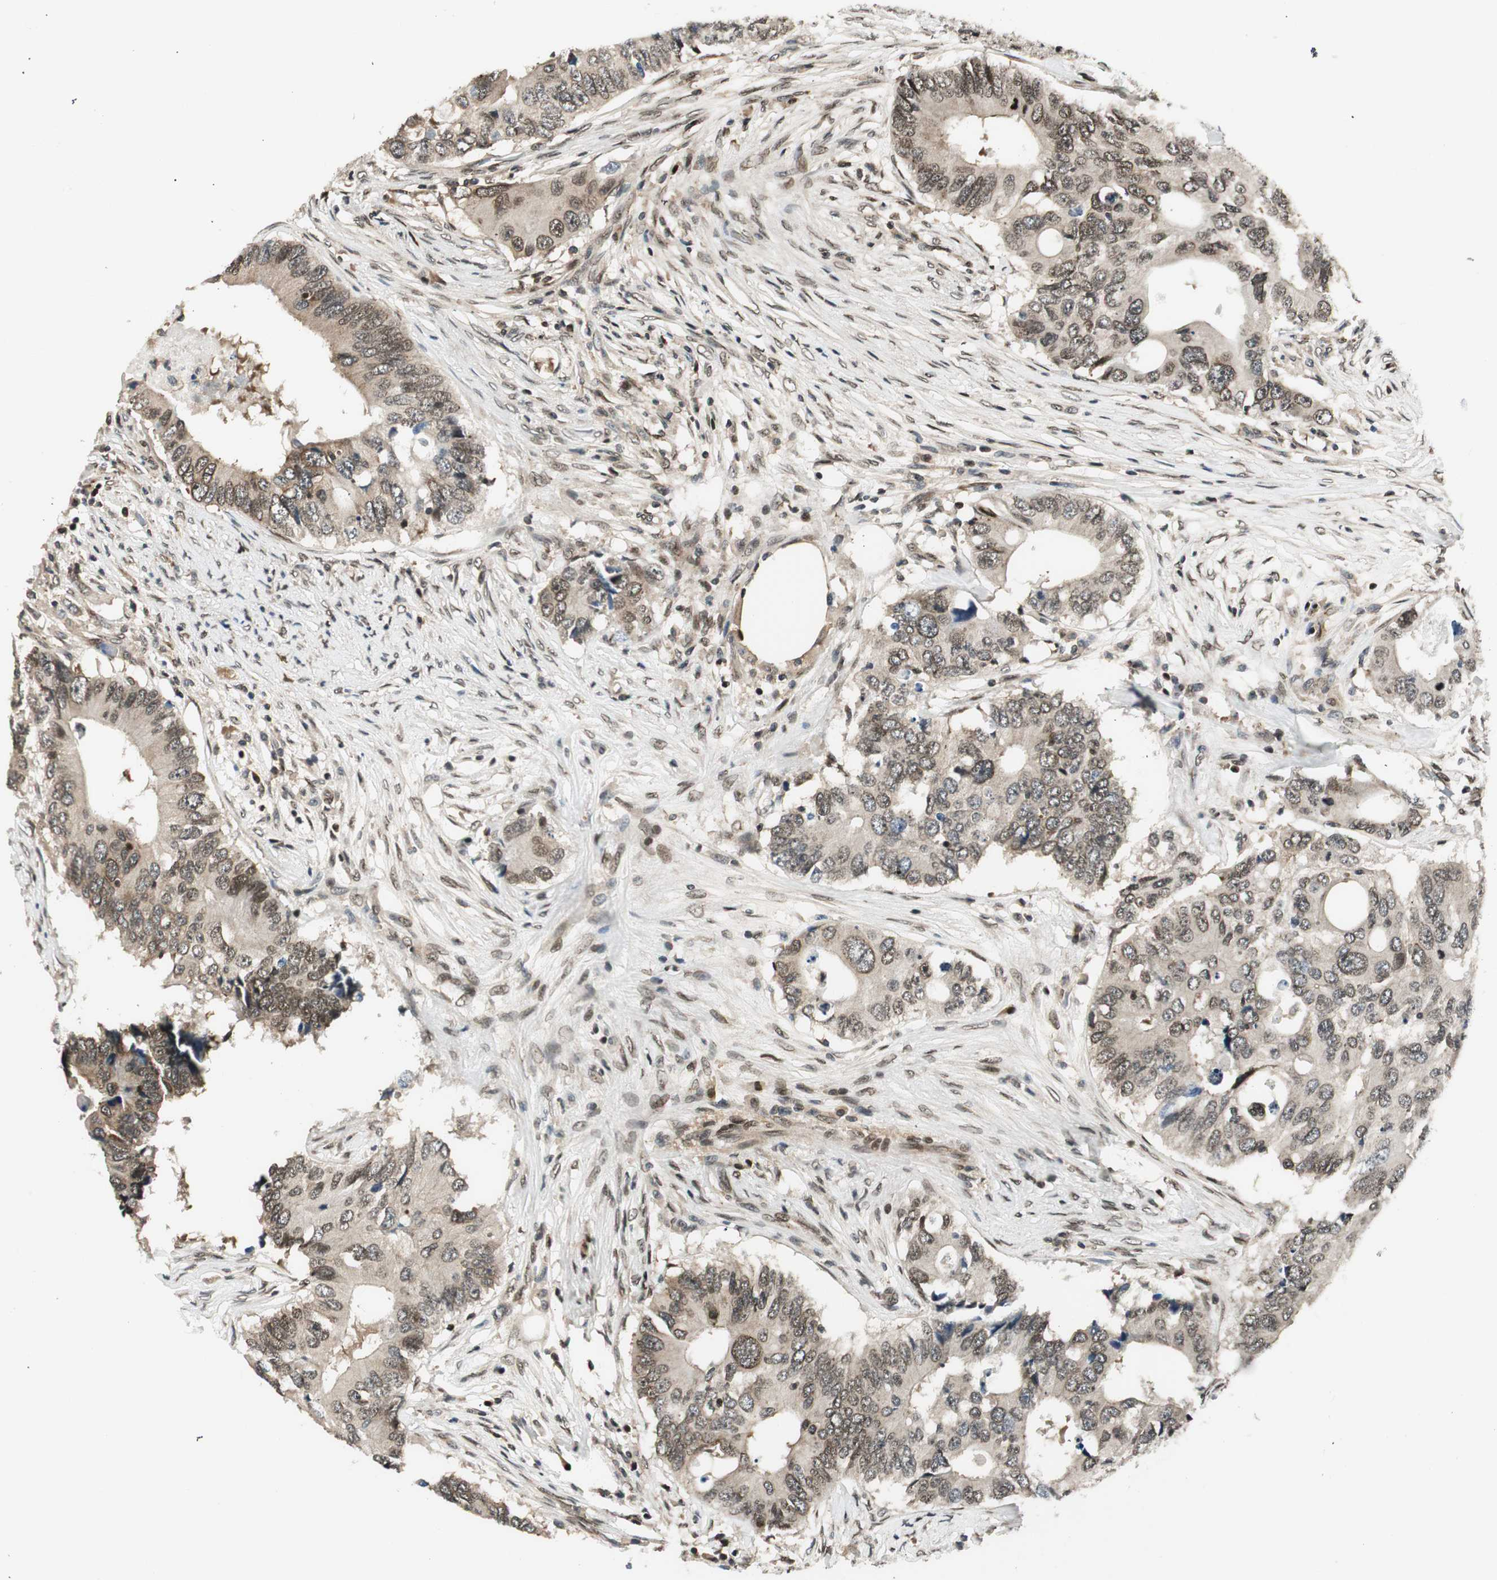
{"staining": {"intensity": "weak", "quantity": ">75%", "location": "nuclear"}, "tissue": "colorectal cancer", "cell_type": "Tumor cells", "image_type": "cancer", "snomed": [{"axis": "morphology", "description": "Adenocarcinoma, NOS"}, {"axis": "topography", "description": "Colon"}], "caption": "An immunohistochemistry histopathology image of neoplastic tissue is shown. Protein staining in brown highlights weak nuclear positivity in colorectal adenocarcinoma within tumor cells.", "gene": "RING1", "patient": {"sex": "male", "age": 71}}